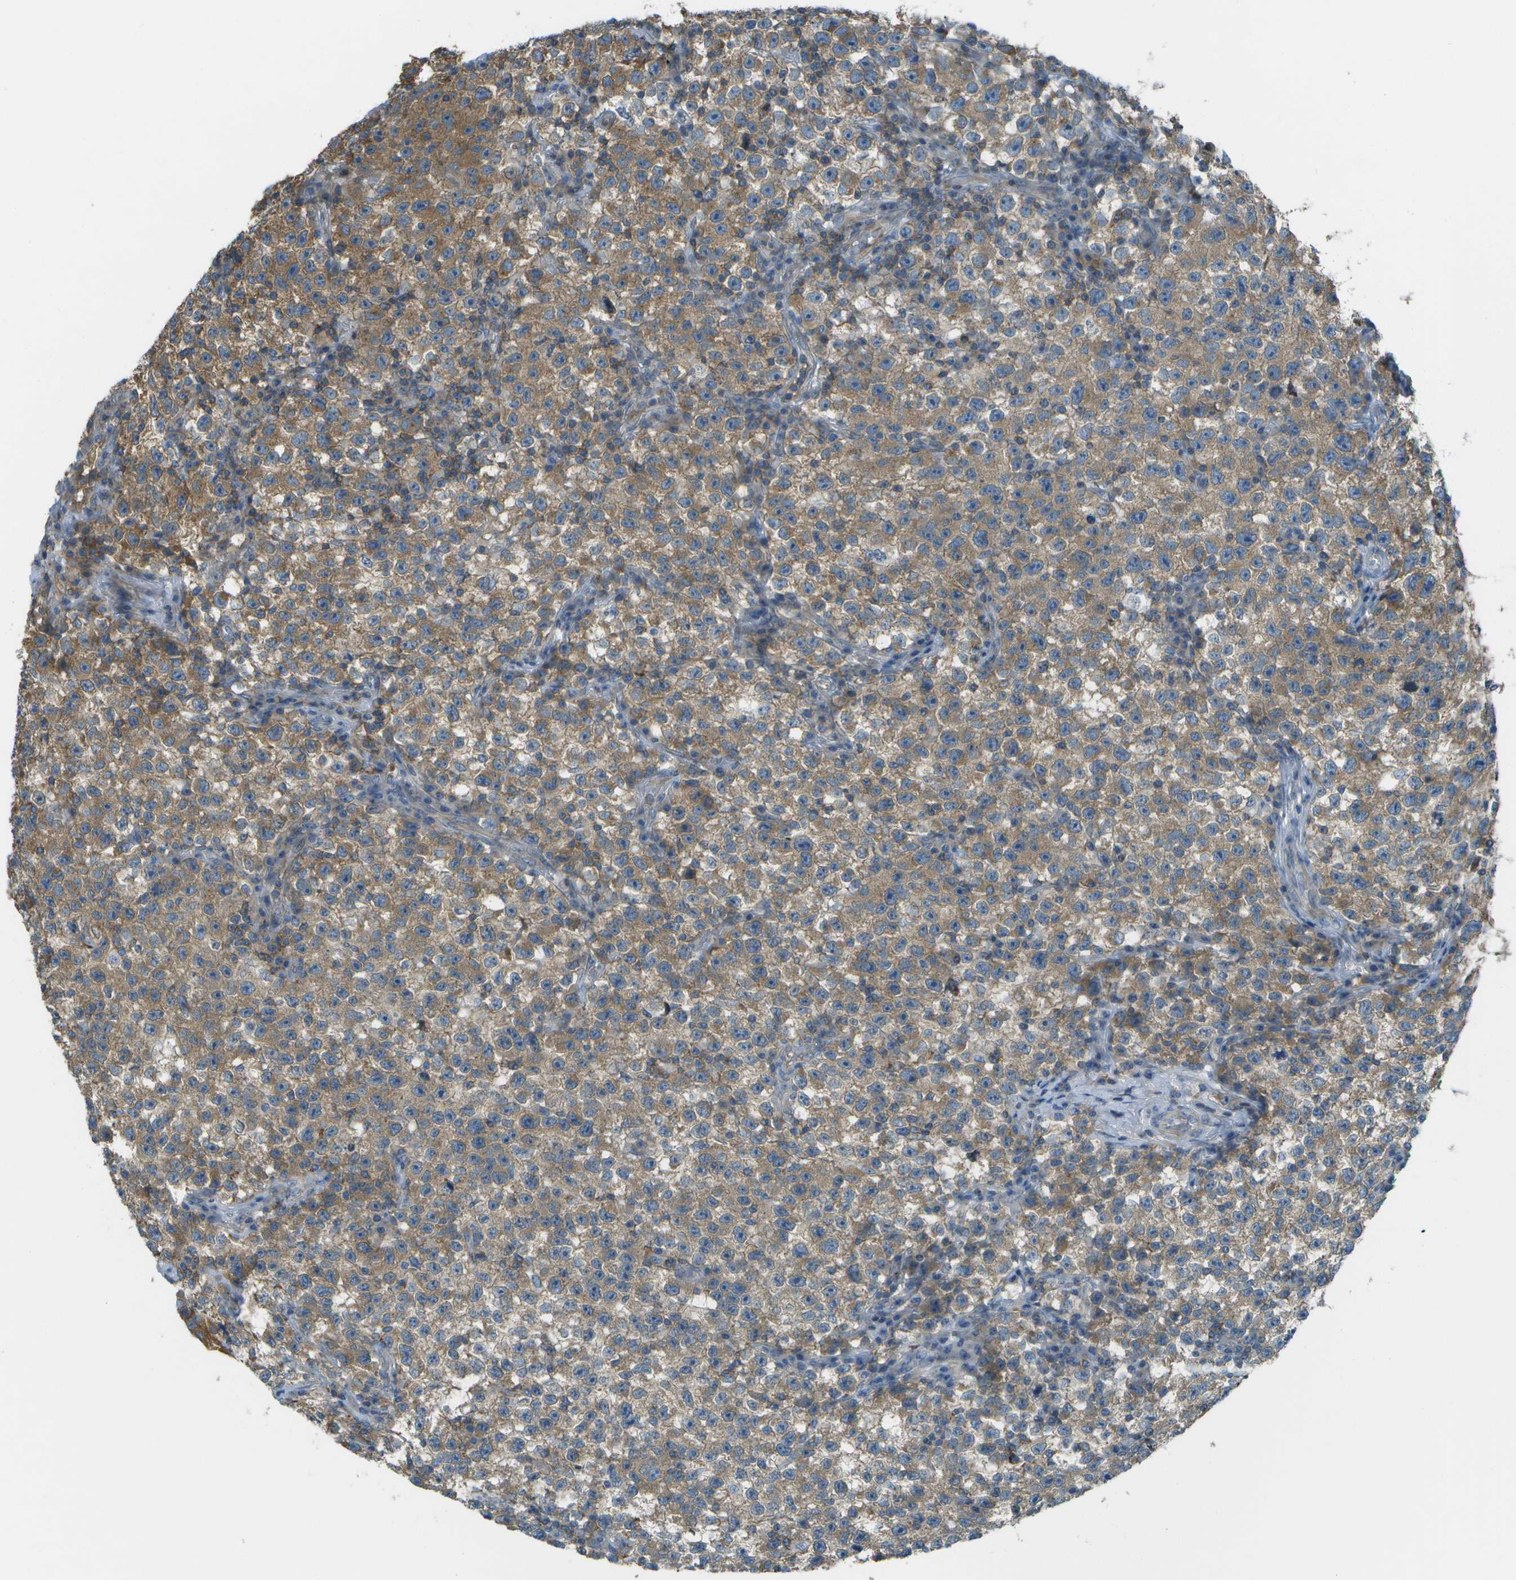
{"staining": {"intensity": "moderate", "quantity": "25%-75%", "location": "cytoplasmic/membranous"}, "tissue": "testis cancer", "cell_type": "Tumor cells", "image_type": "cancer", "snomed": [{"axis": "morphology", "description": "Seminoma, NOS"}, {"axis": "topography", "description": "Testis"}], "caption": "This is a photomicrograph of immunohistochemistry (IHC) staining of testis cancer (seminoma), which shows moderate positivity in the cytoplasmic/membranous of tumor cells.", "gene": "LRRC66", "patient": {"sex": "male", "age": 22}}